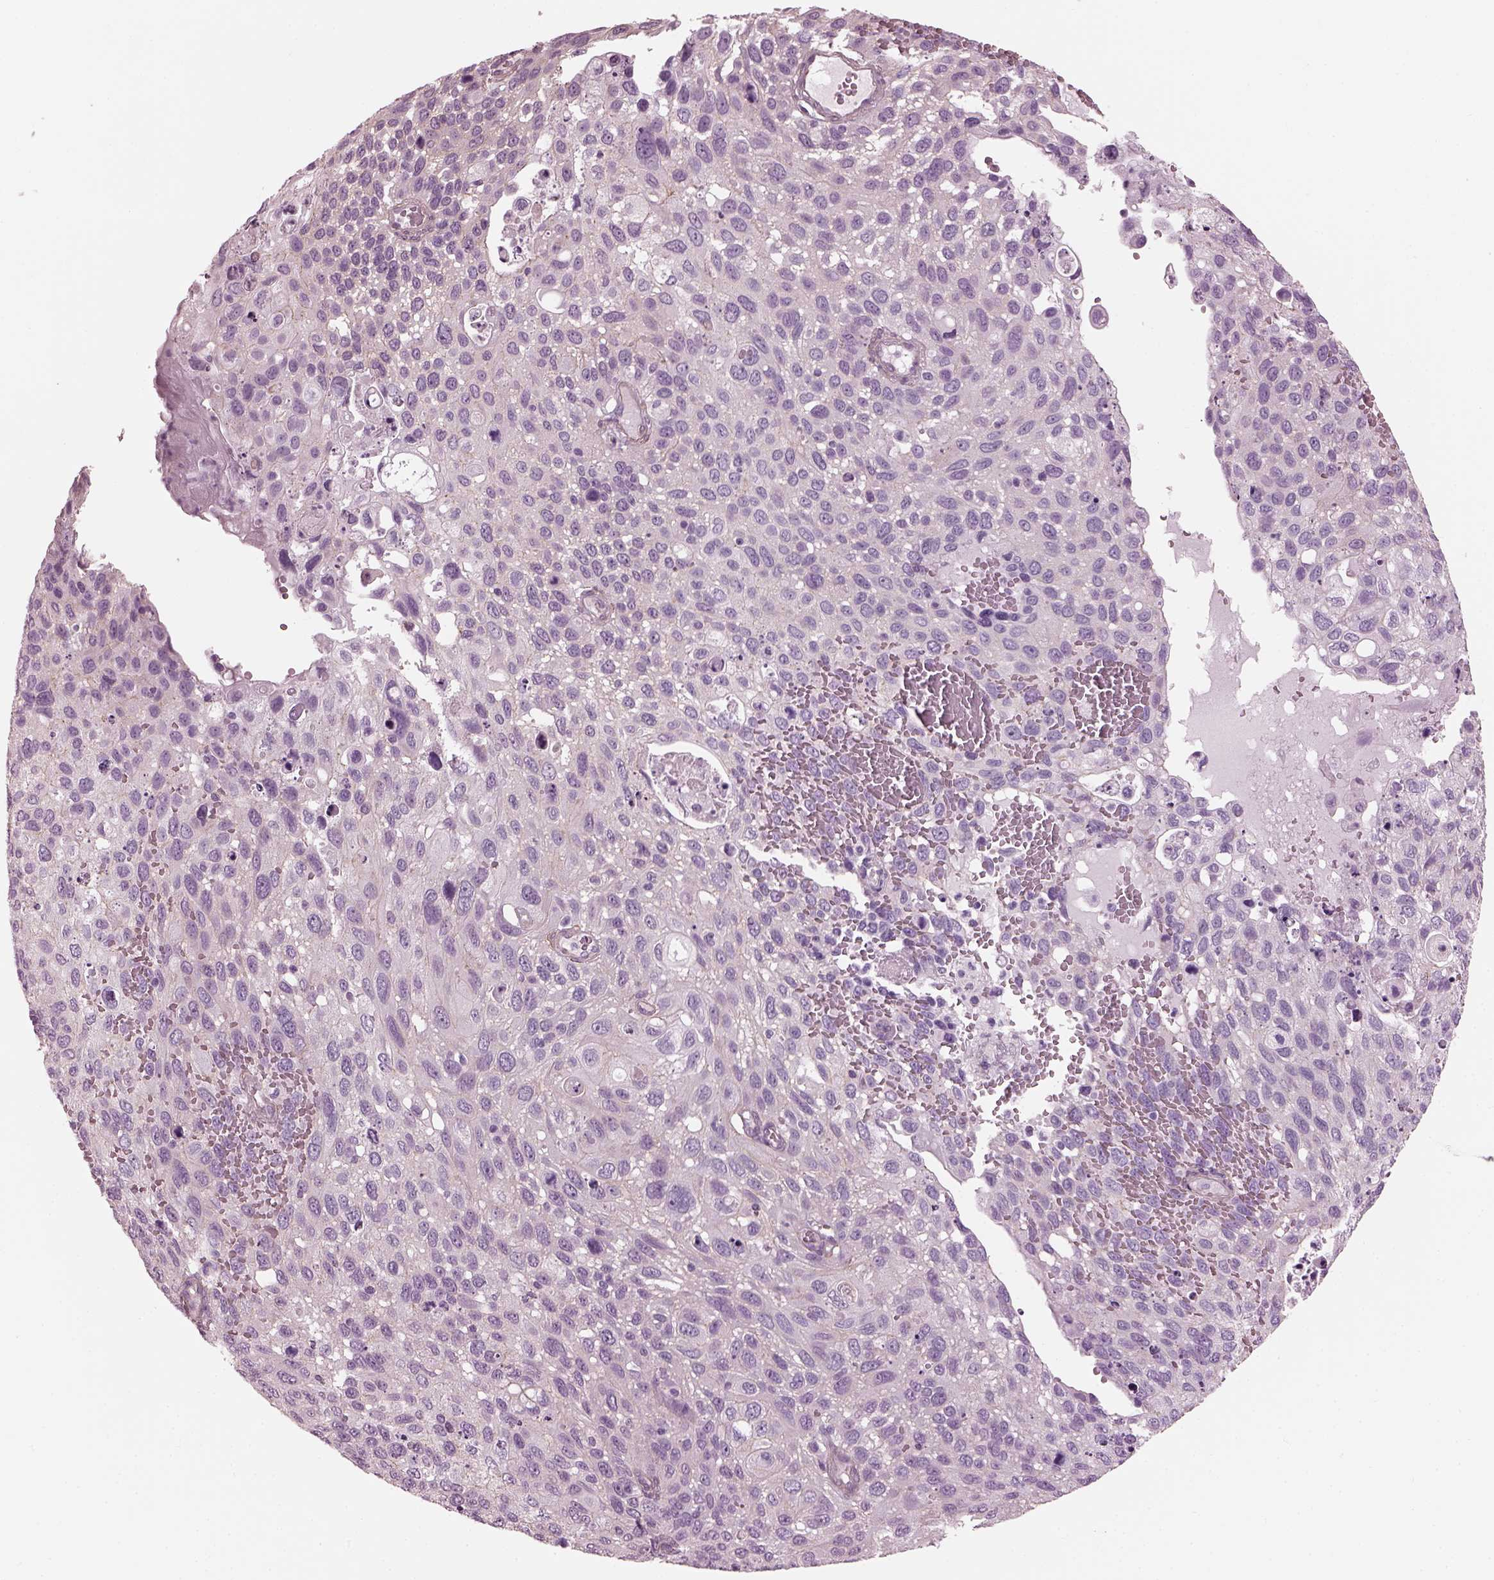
{"staining": {"intensity": "negative", "quantity": "none", "location": "none"}, "tissue": "cervical cancer", "cell_type": "Tumor cells", "image_type": "cancer", "snomed": [{"axis": "morphology", "description": "Squamous cell carcinoma, NOS"}, {"axis": "topography", "description": "Cervix"}], "caption": "Tumor cells are negative for brown protein staining in cervical cancer.", "gene": "BFSP1", "patient": {"sex": "female", "age": 70}}